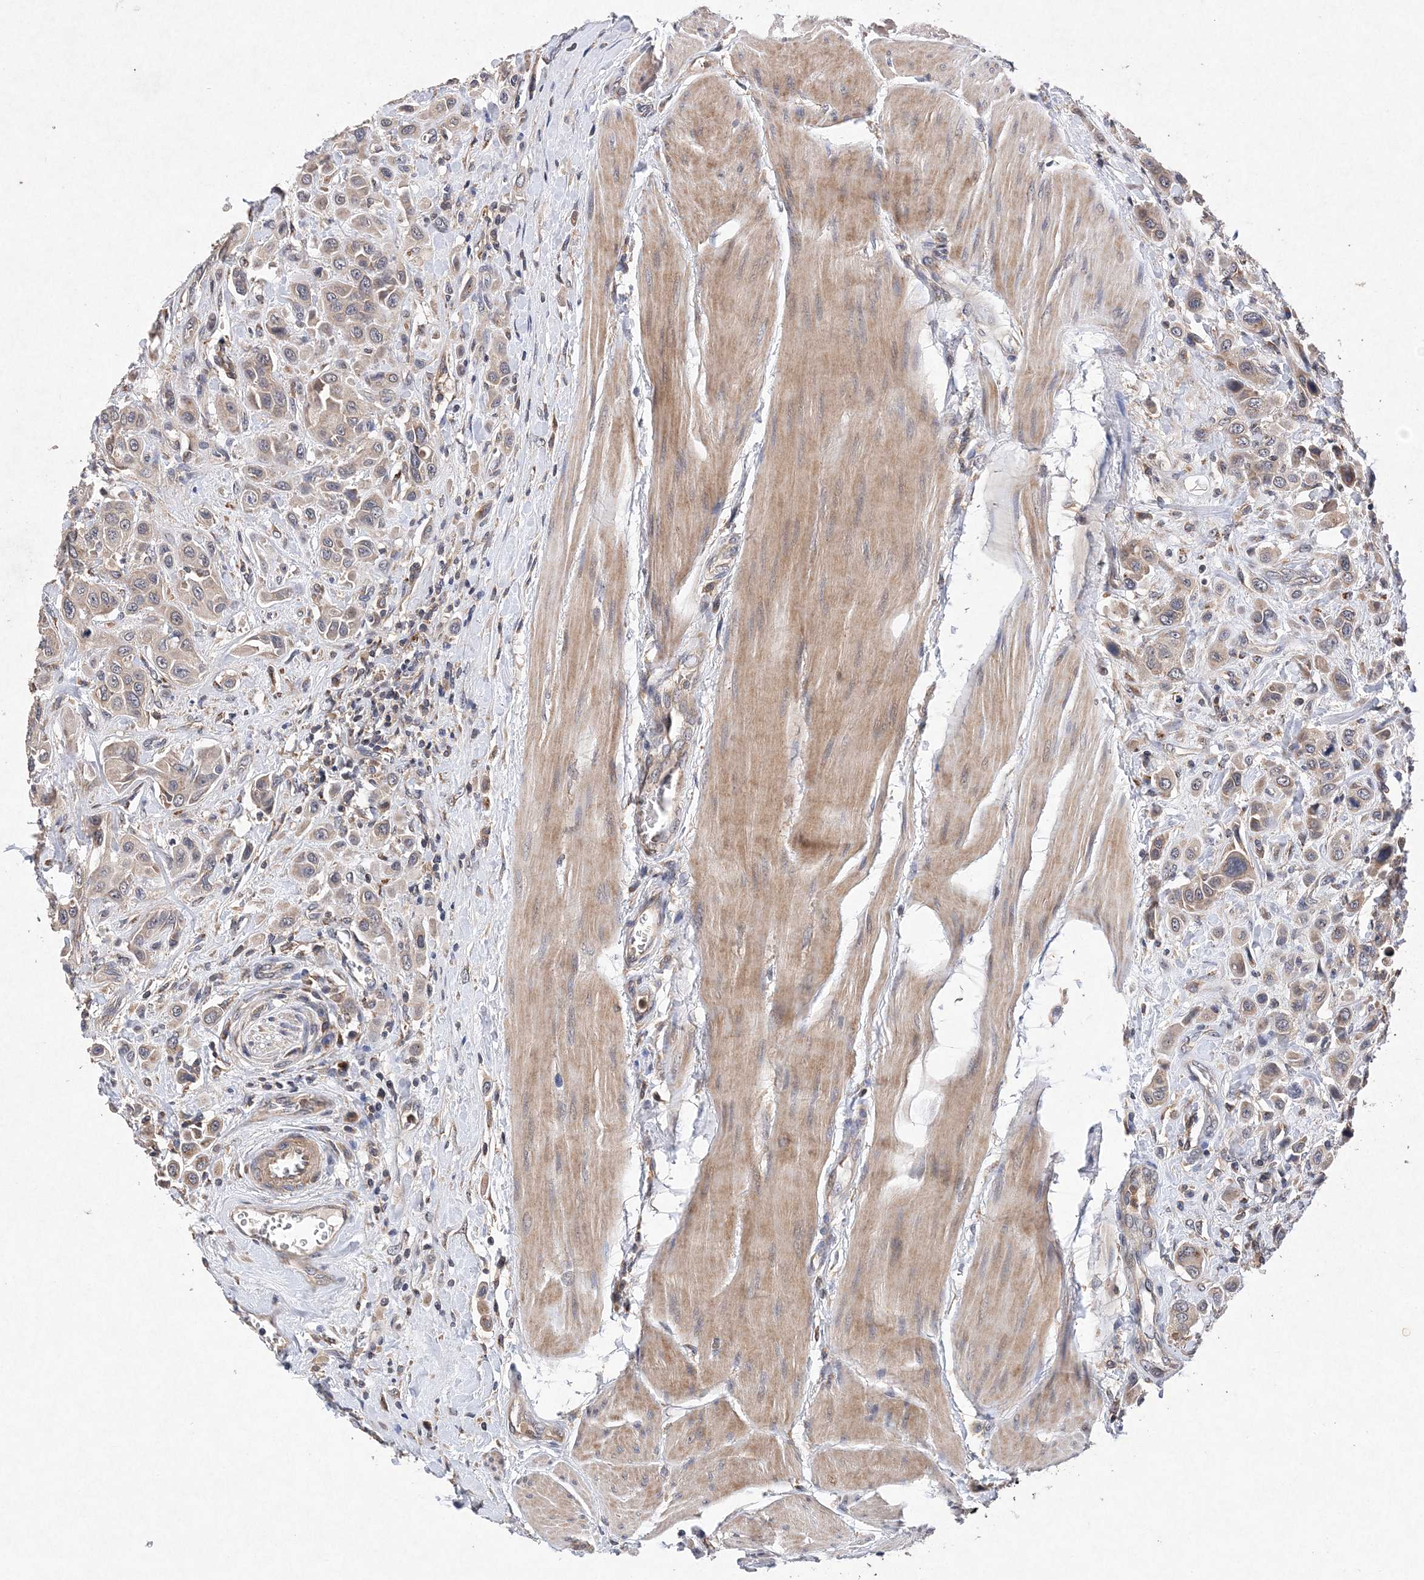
{"staining": {"intensity": "weak", "quantity": "25%-75%", "location": "cytoplasmic/membranous"}, "tissue": "urothelial cancer", "cell_type": "Tumor cells", "image_type": "cancer", "snomed": [{"axis": "morphology", "description": "Urothelial carcinoma, High grade"}, {"axis": "topography", "description": "Urinary bladder"}], "caption": "The micrograph shows a brown stain indicating the presence of a protein in the cytoplasmic/membranous of tumor cells in urothelial carcinoma (high-grade). The protein is stained brown, and the nuclei are stained in blue (DAB (3,3'-diaminobenzidine) IHC with brightfield microscopy, high magnification).", "gene": "PROSER1", "patient": {"sex": "male", "age": 50}}